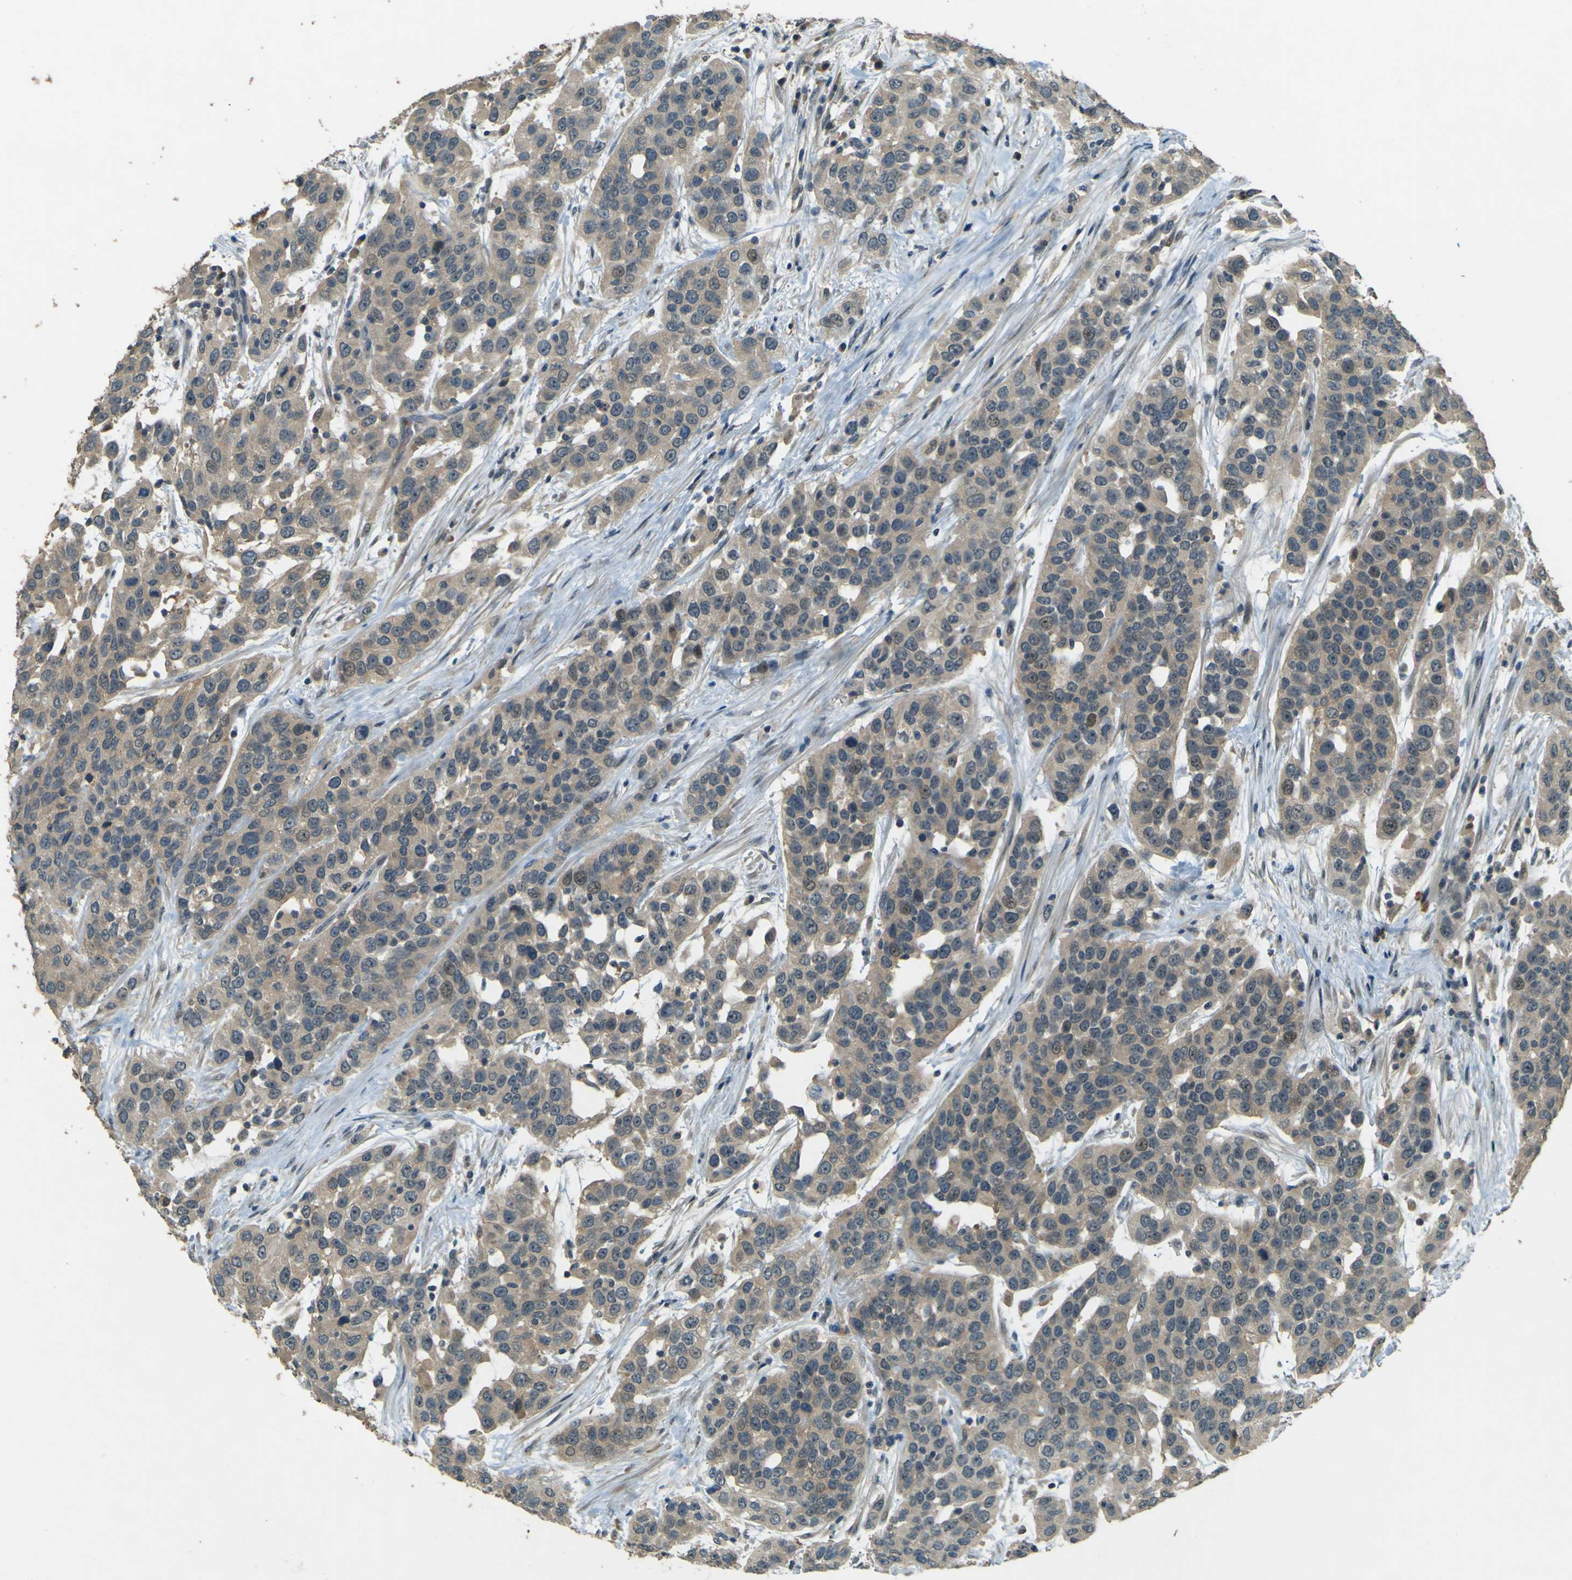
{"staining": {"intensity": "weak", "quantity": ">75%", "location": "cytoplasmic/membranous"}, "tissue": "urothelial cancer", "cell_type": "Tumor cells", "image_type": "cancer", "snomed": [{"axis": "morphology", "description": "Urothelial carcinoma, High grade"}, {"axis": "topography", "description": "Urinary bladder"}], "caption": "Immunohistochemistry (IHC) (DAB (3,3'-diaminobenzidine)) staining of human urothelial cancer reveals weak cytoplasmic/membranous protein positivity in about >75% of tumor cells. The protein of interest is shown in brown color, while the nuclei are stained blue.", "gene": "MPDZ", "patient": {"sex": "female", "age": 80}}